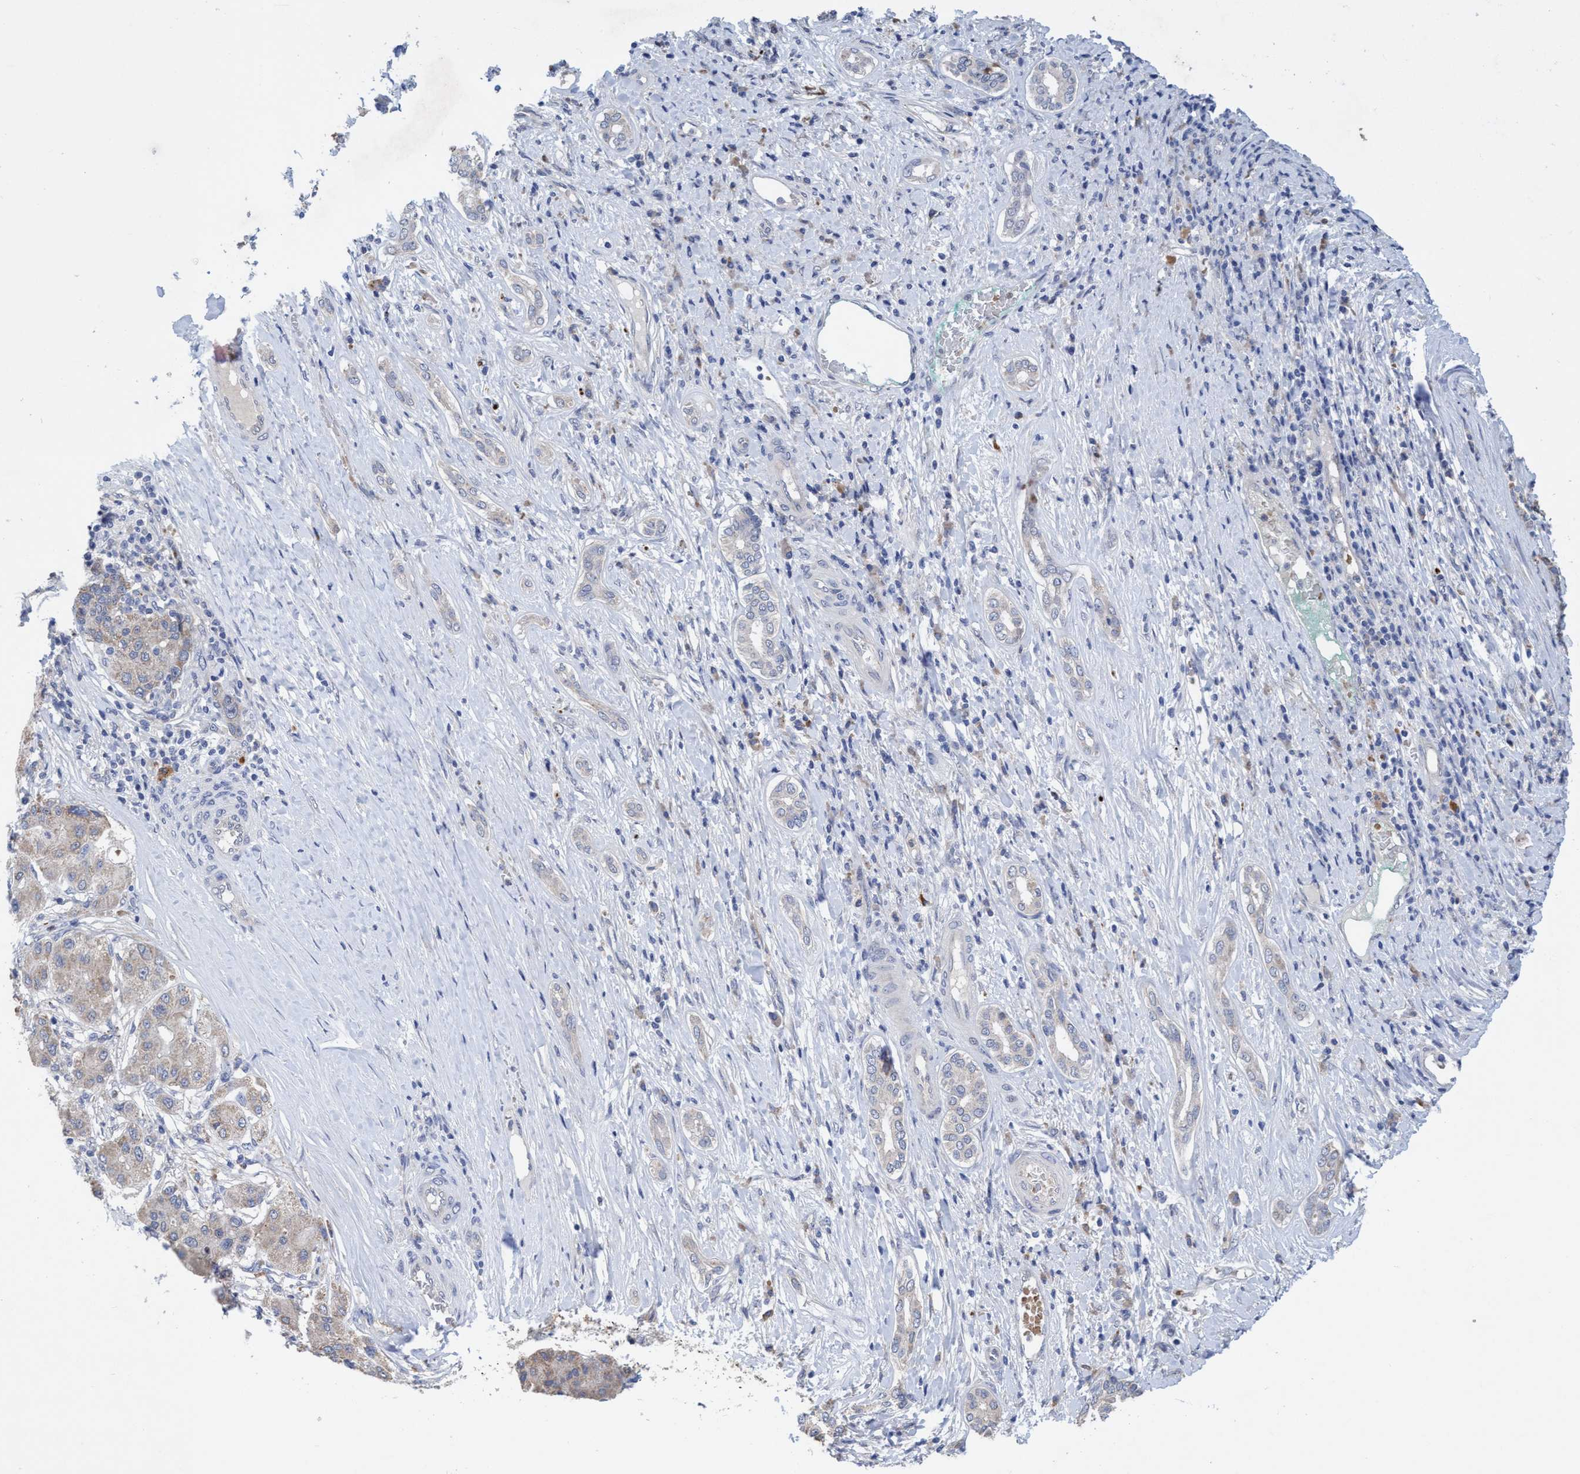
{"staining": {"intensity": "weak", "quantity": "<25%", "location": "cytoplasmic/membranous"}, "tissue": "liver cancer", "cell_type": "Tumor cells", "image_type": "cancer", "snomed": [{"axis": "morphology", "description": "Carcinoma, Hepatocellular, NOS"}, {"axis": "topography", "description": "Liver"}], "caption": "Human liver cancer stained for a protein using IHC displays no staining in tumor cells.", "gene": "SEMA4D", "patient": {"sex": "male", "age": 65}}